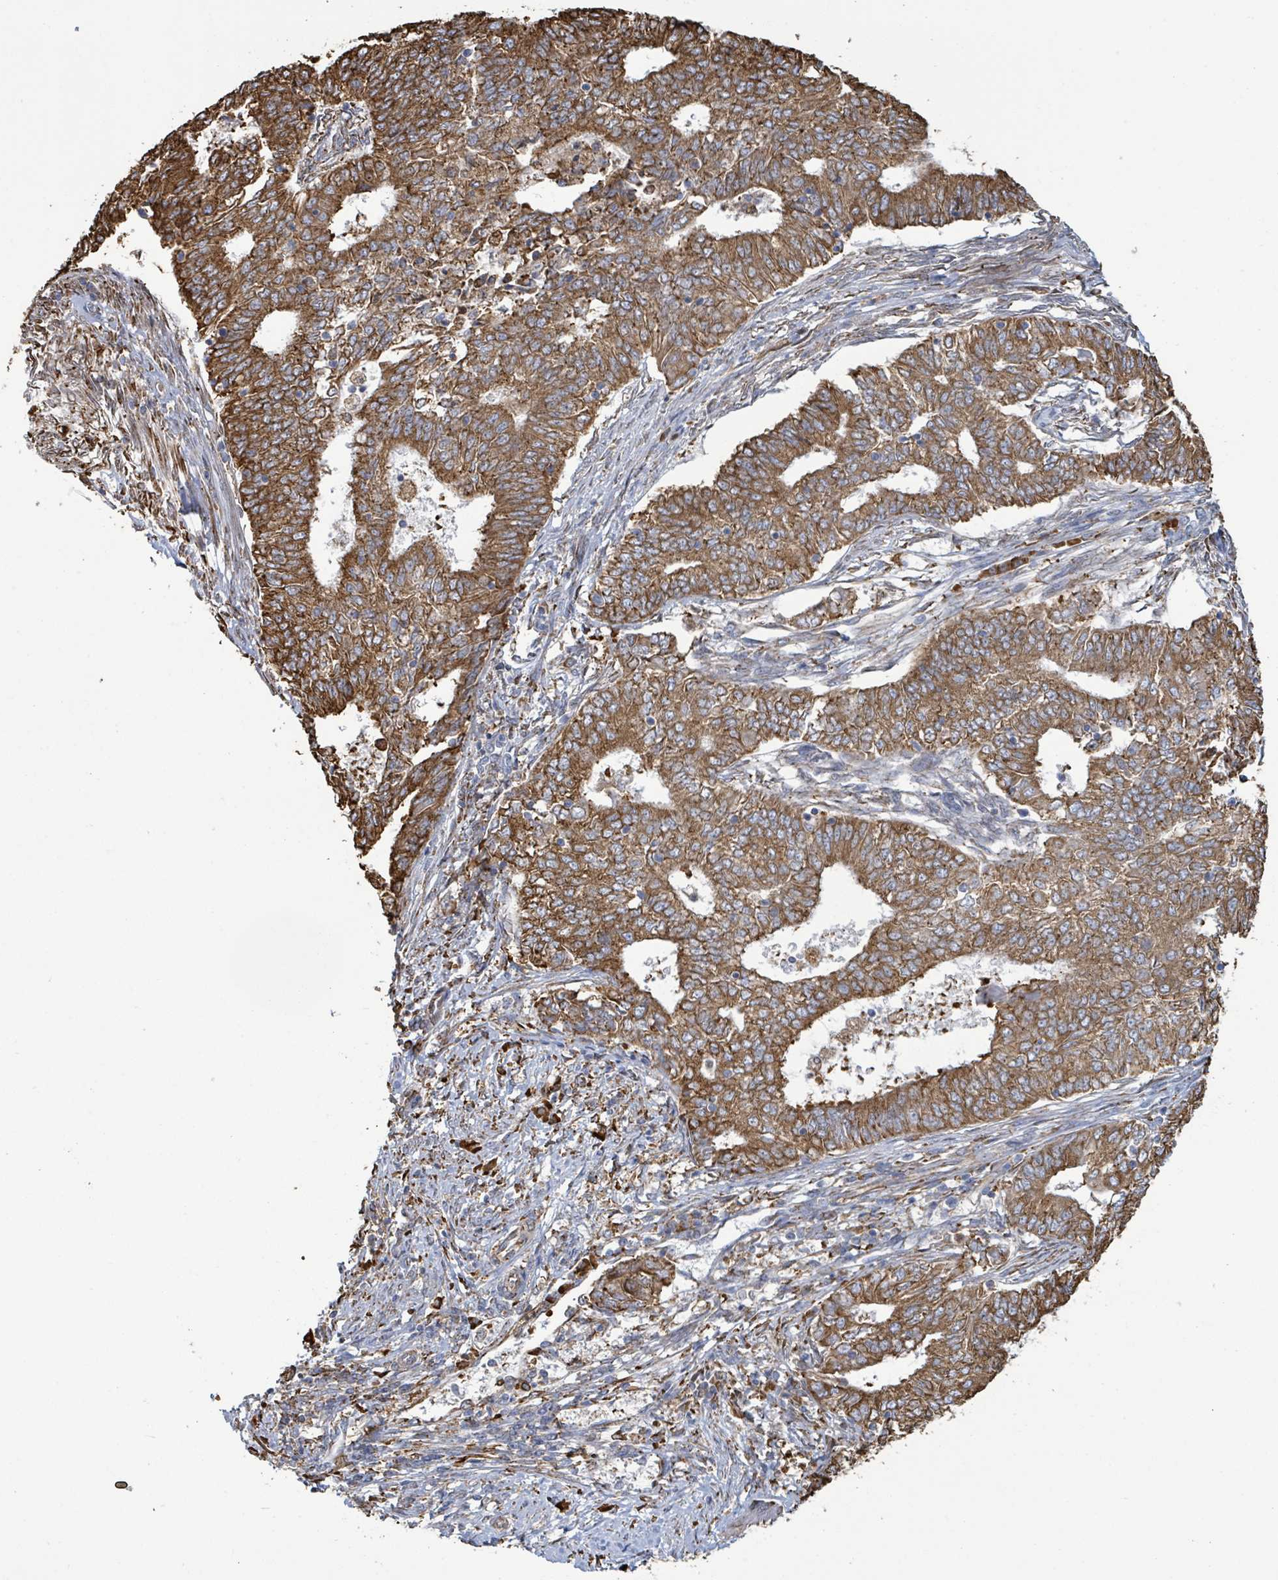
{"staining": {"intensity": "strong", "quantity": ">75%", "location": "cytoplasmic/membranous"}, "tissue": "endometrial cancer", "cell_type": "Tumor cells", "image_type": "cancer", "snomed": [{"axis": "morphology", "description": "Adenocarcinoma, NOS"}, {"axis": "topography", "description": "Endometrium"}], "caption": "Tumor cells exhibit strong cytoplasmic/membranous expression in approximately >75% of cells in endometrial cancer (adenocarcinoma).", "gene": "RFPL4A", "patient": {"sex": "female", "age": 62}}